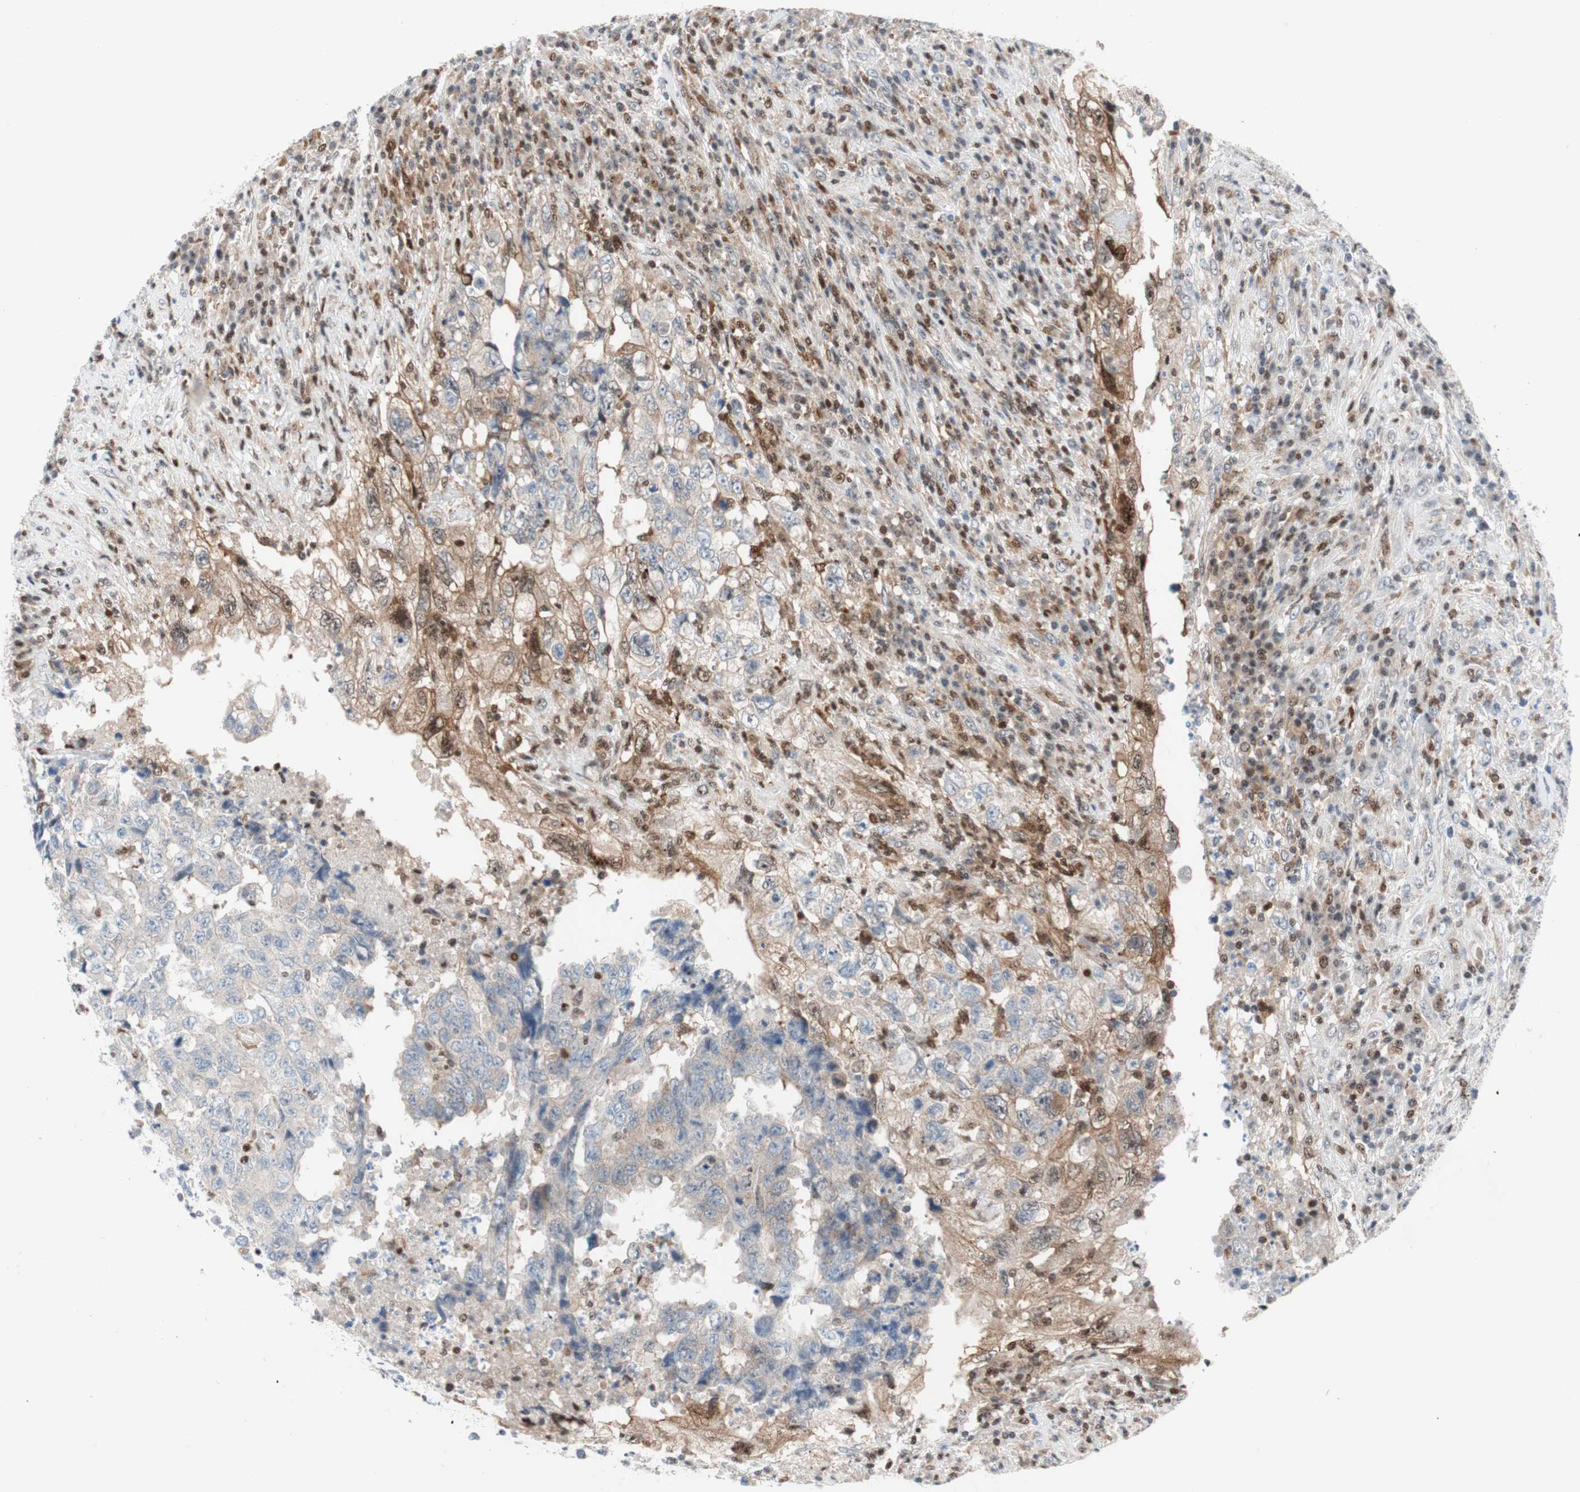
{"staining": {"intensity": "negative", "quantity": "none", "location": "none"}, "tissue": "testis cancer", "cell_type": "Tumor cells", "image_type": "cancer", "snomed": [{"axis": "morphology", "description": "Necrosis, NOS"}, {"axis": "morphology", "description": "Carcinoma, Embryonal, NOS"}, {"axis": "topography", "description": "Testis"}], "caption": "The image shows no staining of tumor cells in testis cancer.", "gene": "RGS10", "patient": {"sex": "male", "age": 19}}